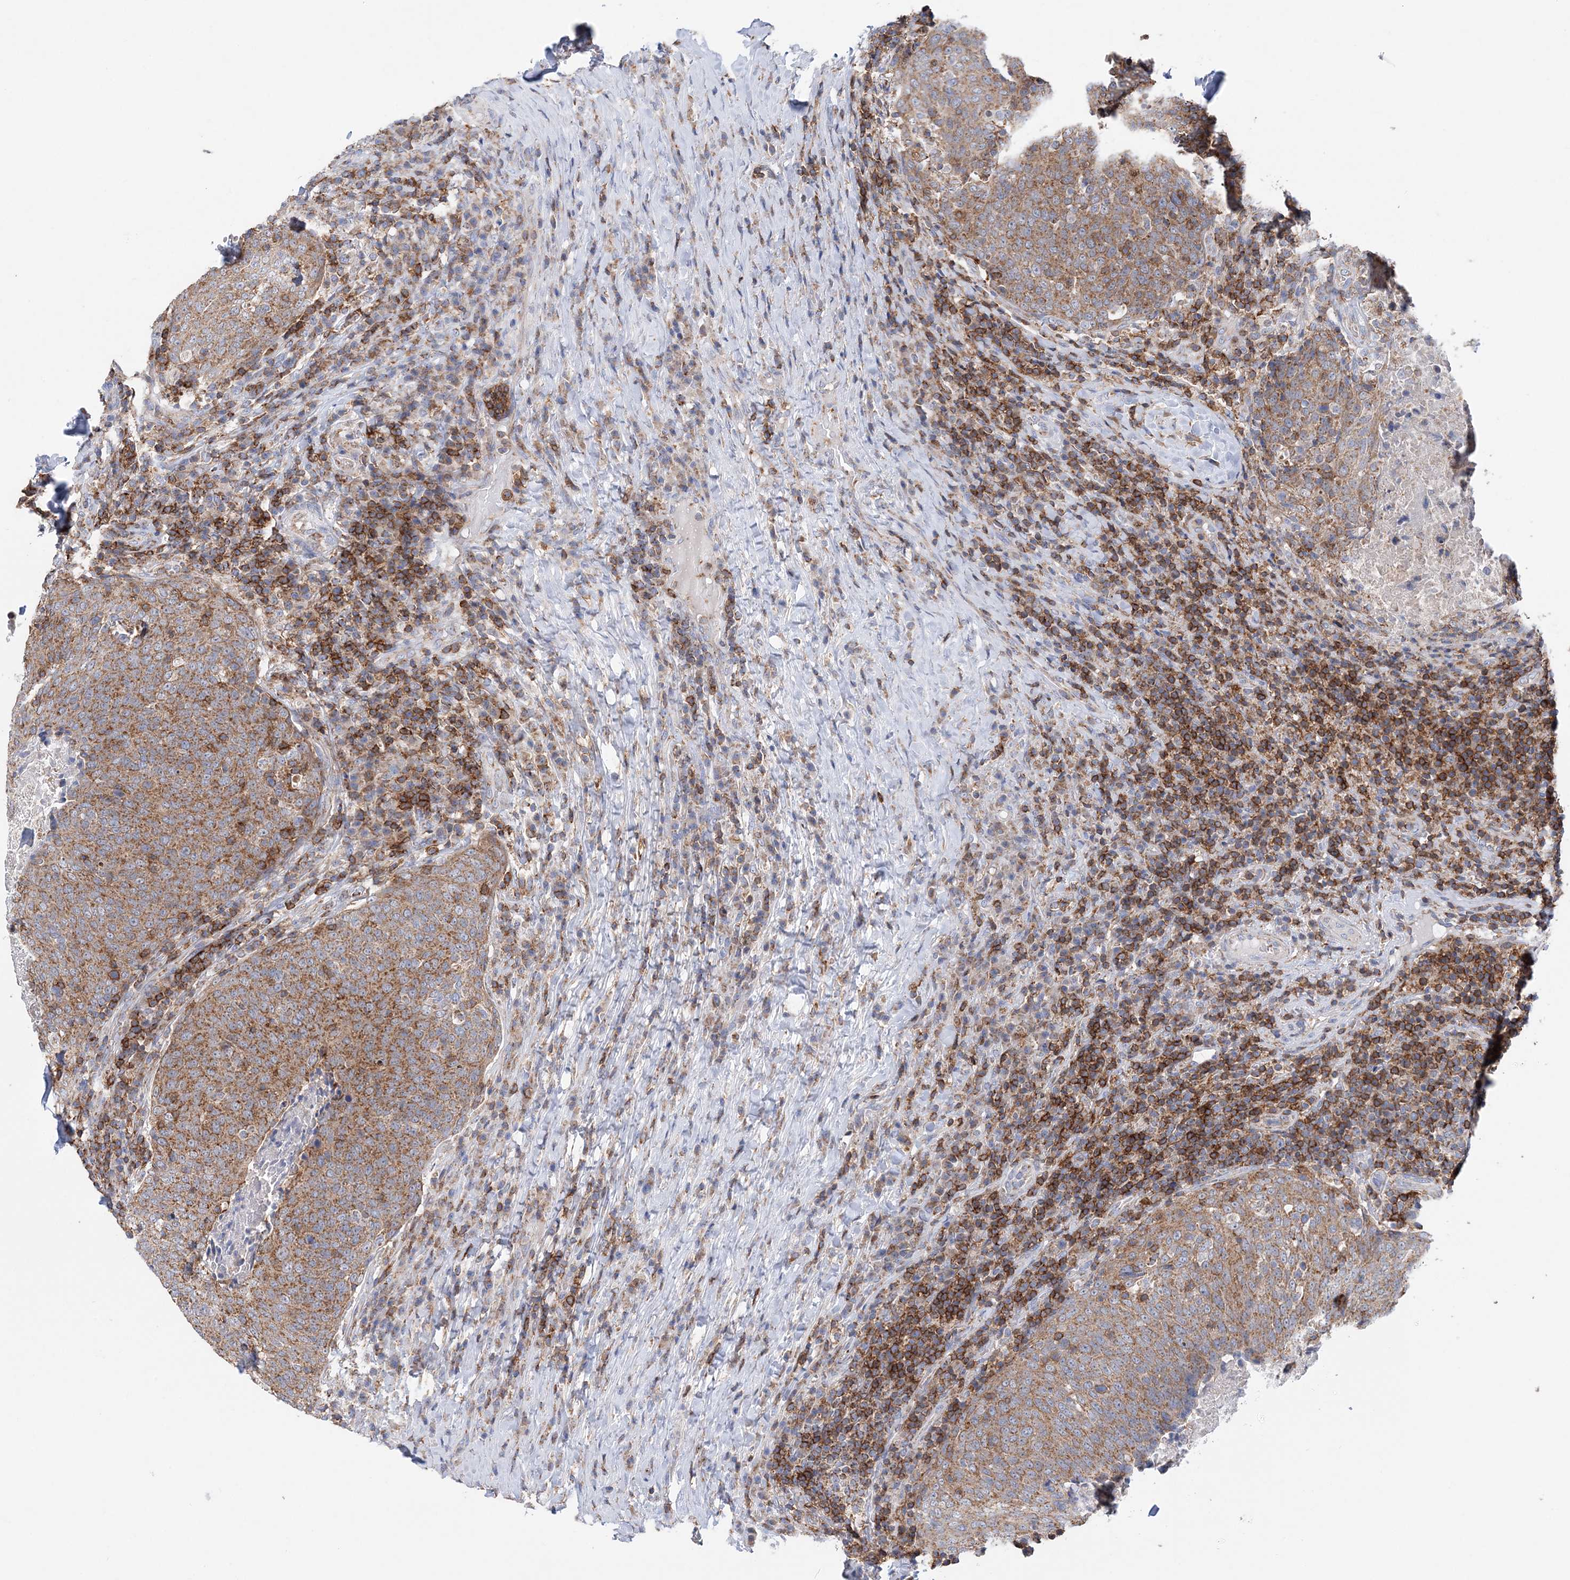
{"staining": {"intensity": "moderate", "quantity": ">75%", "location": "cytoplasmic/membranous"}, "tissue": "head and neck cancer", "cell_type": "Tumor cells", "image_type": "cancer", "snomed": [{"axis": "morphology", "description": "Squamous cell carcinoma, NOS"}, {"axis": "morphology", "description": "Squamous cell carcinoma, metastatic, NOS"}, {"axis": "topography", "description": "Lymph node"}, {"axis": "topography", "description": "Head-Neck"}], "caption": "Moderate cytoplasmic/membranous staining is identified in about >75% of tumor cells in head and neck metastatic squamous cell carcinoma.", "gene": "TTC32", "patient": {"sex": "male", "age": 62}}